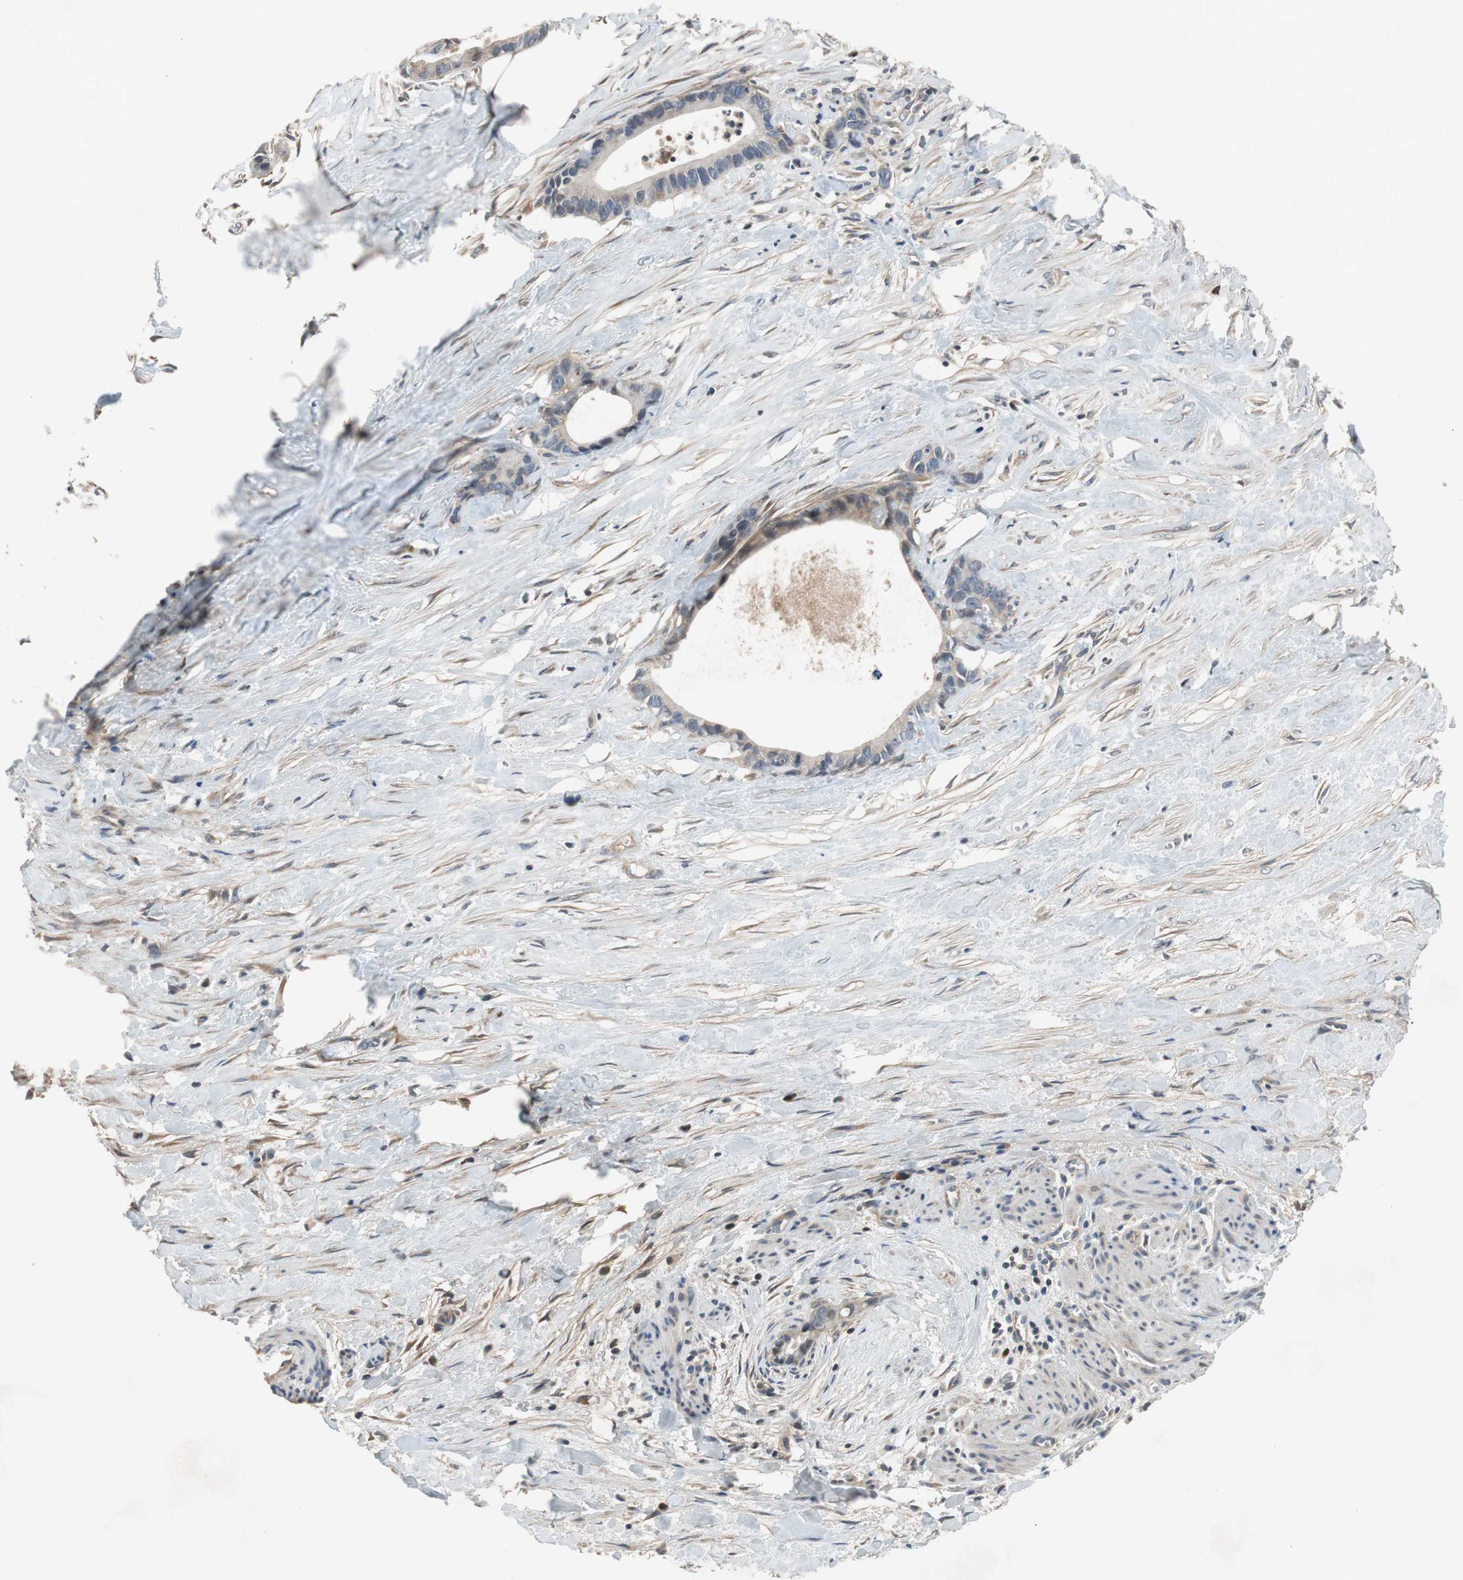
{"staining": {"intensity": "negative", "quantity": "none", "location": "none"}, "tissue": "liver cancer", "cell_type": "Tumor cells", "image_type": "cancer", "snomed": [{"axis": "morphology", "description": "Cholangiocarcinoma"}, {"axis": "topography", "description": "Liver"}], "caption": "Immunohistochemistry (IHC) histopathology image of human liver cholangiocarcinoma stained for a protein (brown), which displays no positivity in tumor cells.", "gene": "C4A", "patient": {"sex": "female", "age": 55}}